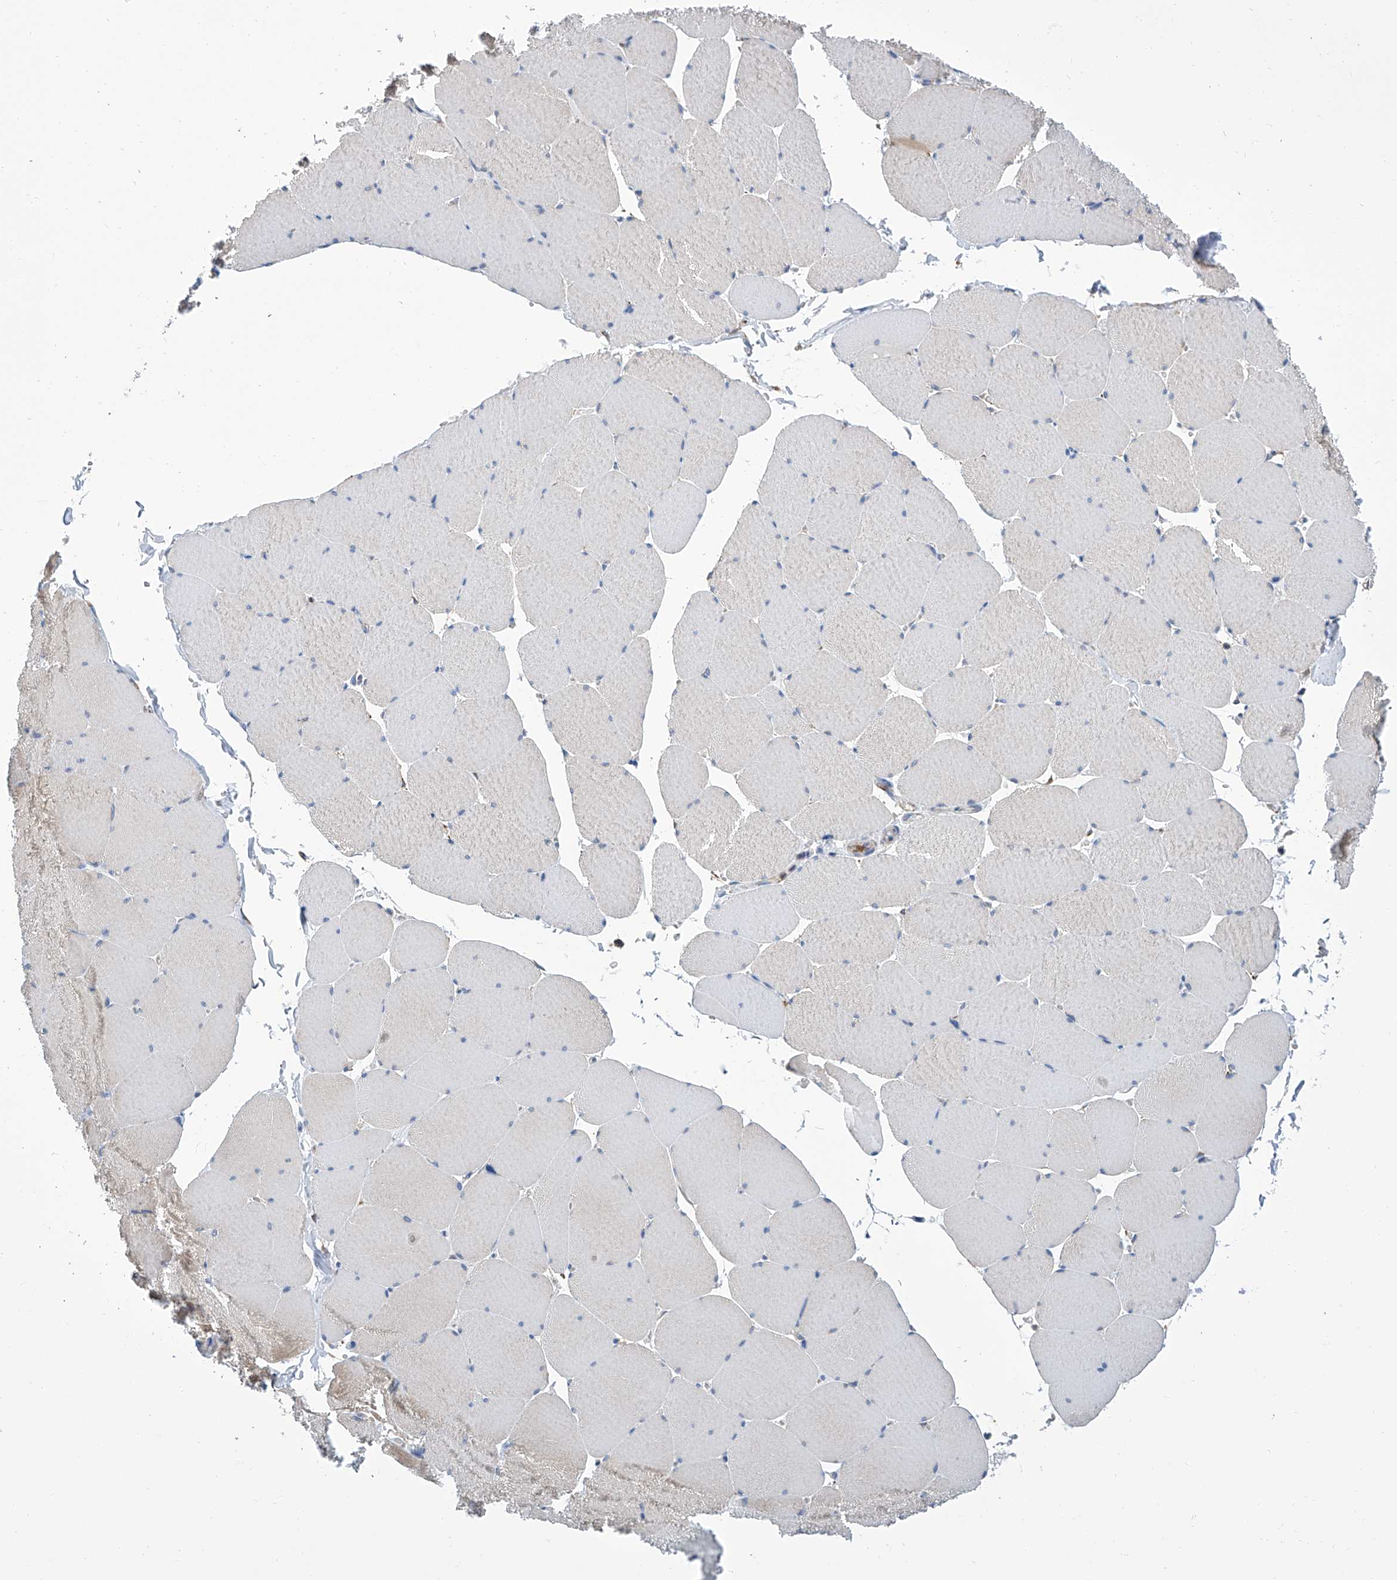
{"staining": {"intensity": "weak", "quantity": "25%-75%", "location": "cytoplasmic/membranous"}, "tissue": "skeletal muscle", "cell_type": "Myocytes", "image_type": "normal", "snomed": [{"axis": "morphology", "description": "Normal tissue, NOS"}, {"axis": "topography", "description": "Skeletal muscle"}, {"axis": "topography", "description": "Head-Neck"}], "caption": "Myocytes show weak cytoplasmic/membranous positivity in approximately 25%-75% of cells in normal skeletal muscle.", "gene": "GPT", "patient": {"sex": "male", "age": 66}}